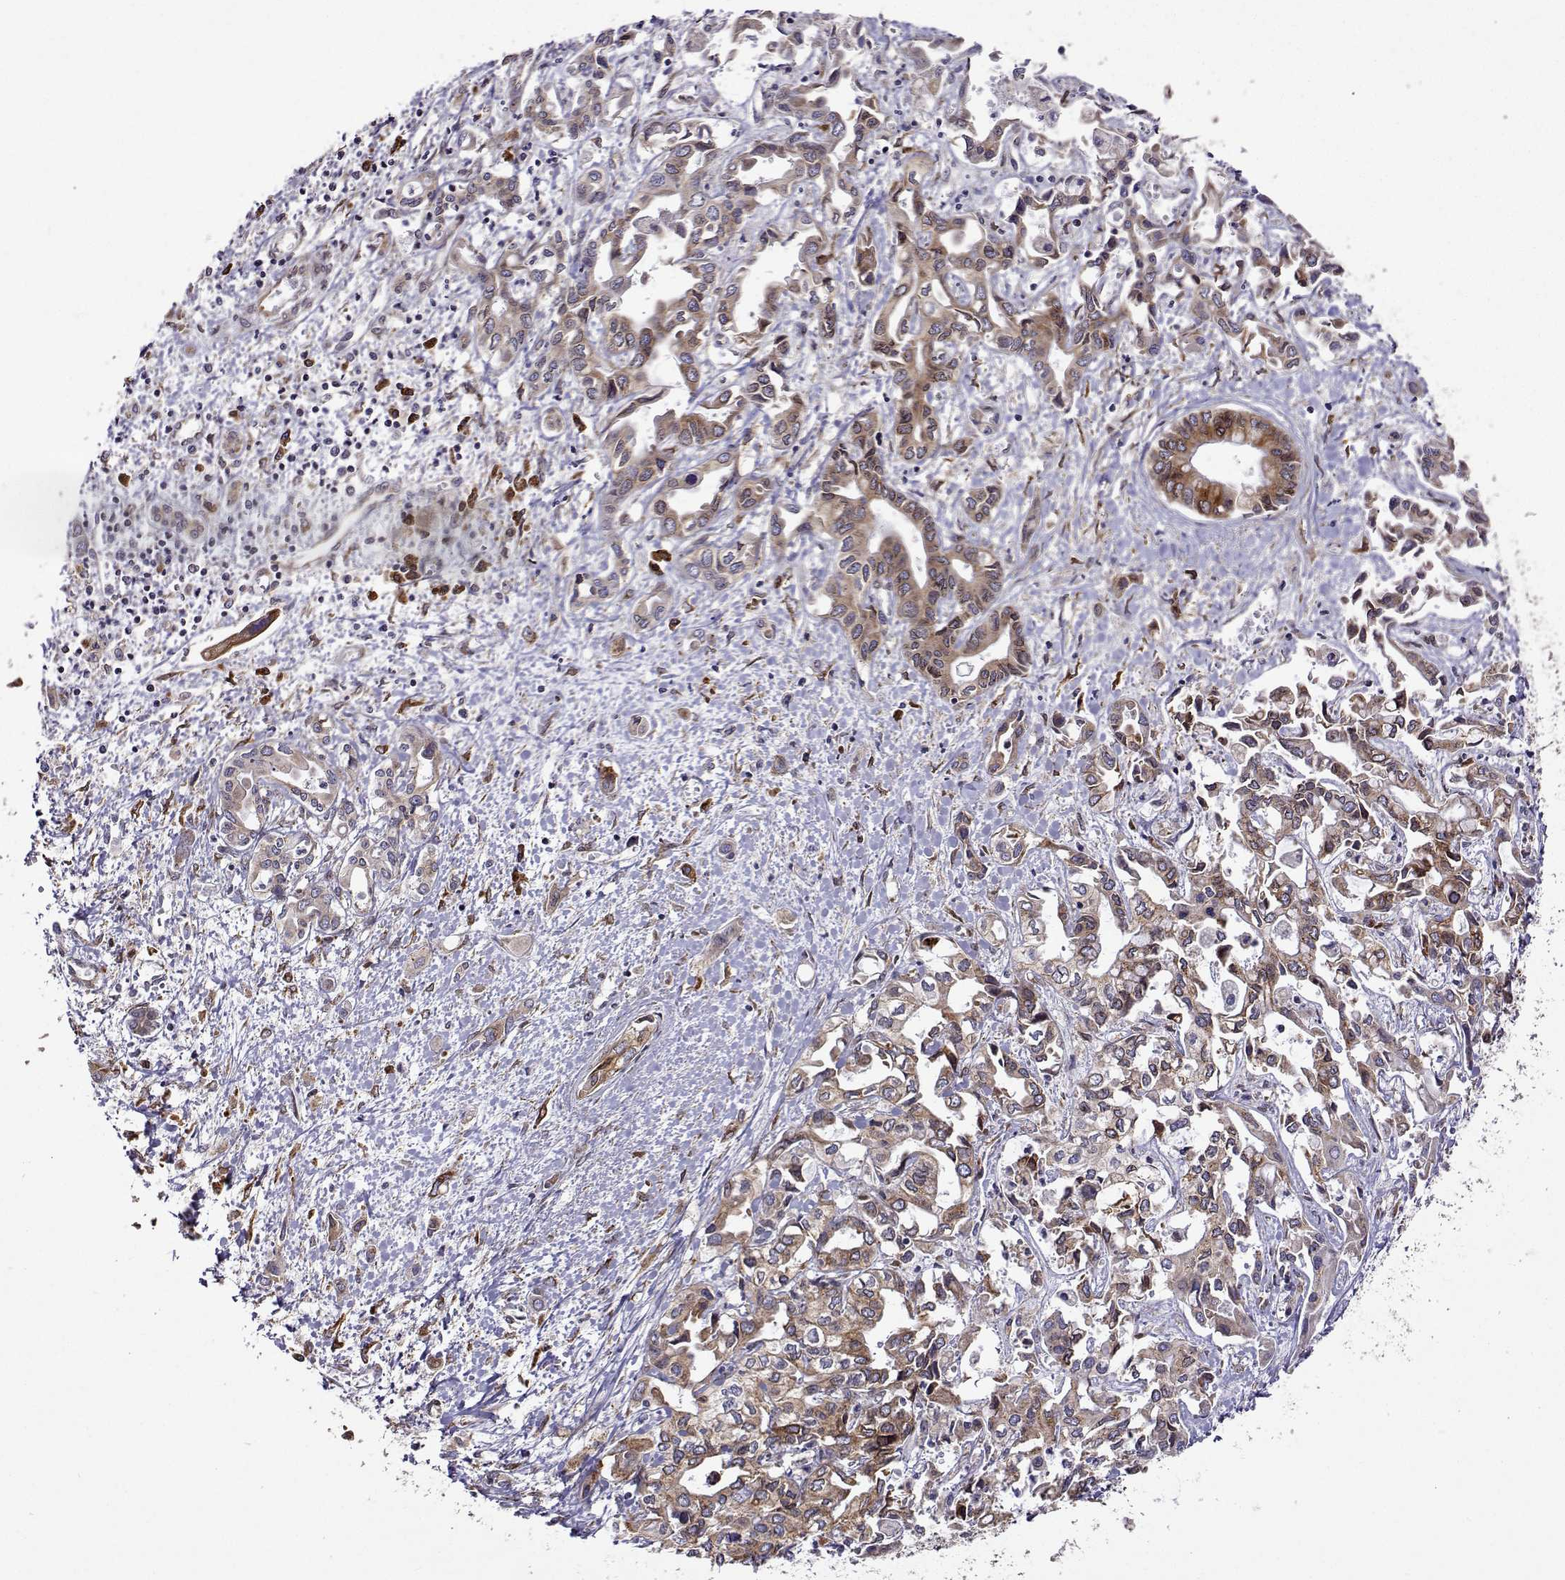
{"staining": {"intensity": "weak", "quantity": ">75%", "location": "cytoplasmic/membranous"}, "tissue": "liver cancer", "cell_type": "Tumor cells", "image_type": "cancer", "snomed": [{"axis": "morphology", "description": "Cholangiocarcinoma"}, {"axis": "topography", "description": "Liver"}], "caption": "Immunohistochemical staining of liver cholangiocarcinoma displays low levels of weak cytoplasmic/membranous protein positivity in about >75% of tumor cells.", "gene": "PGRMC2", "patient": {"sex": "female", "age": 64}}